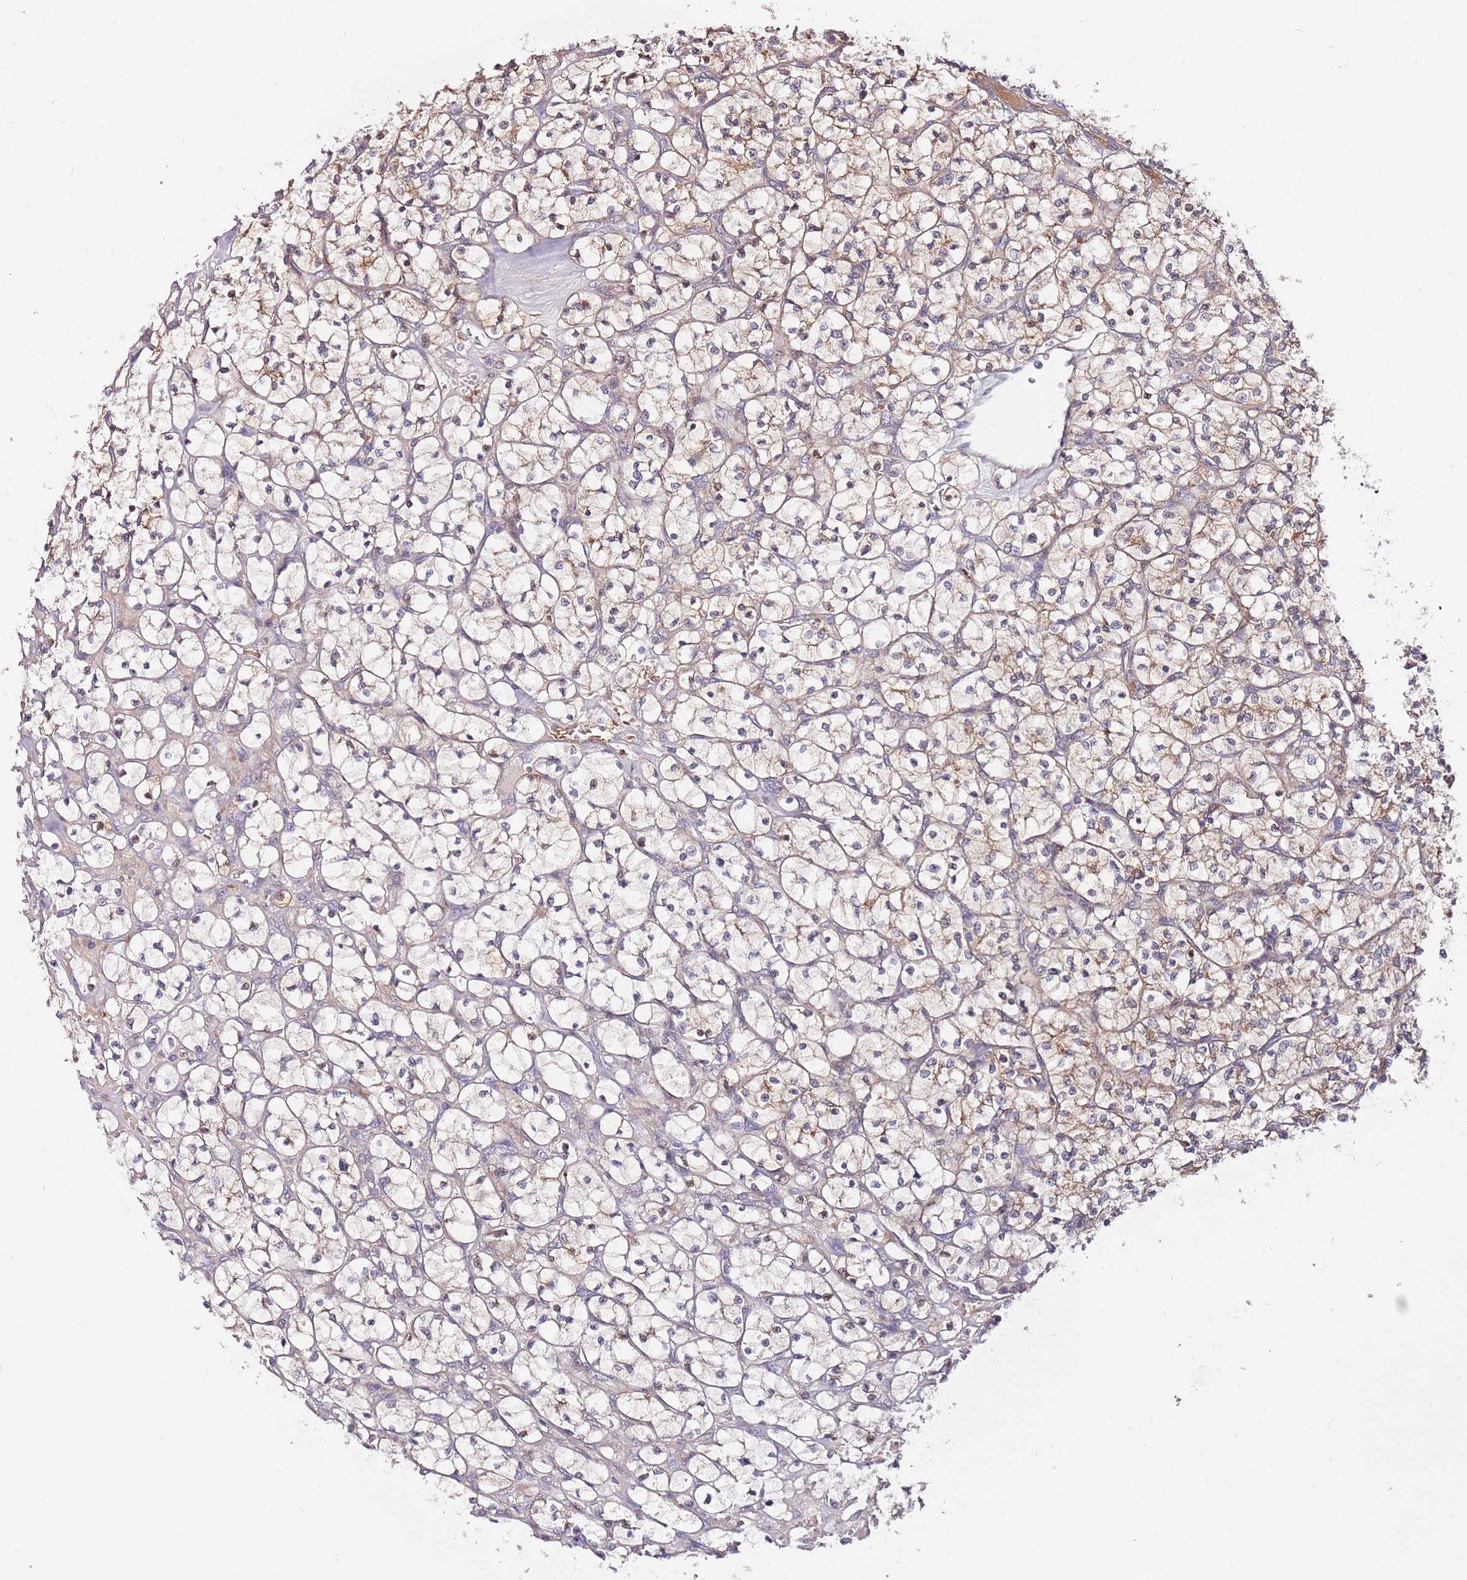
{"staining": {"intensity": "moderate", "quantity": "25%-75%", "location": "cytoplasmic/membranous"}, "tissue": "renal cancer", "cell_type": "Tumor cells", "image_type": "cancer", "snomed": [{"axis": "morphology", "description": "Adenocarcinoma, NOS"}, {"axis": "topography", "description": "Kidney"}], "caption": "Brown immunohistochemical staining in renal cancer displays moderate cytoplasmic/membranous expression in about 25%-75% of tumor cells.", "gene": "MTG2", "patient": {"sex": "female", "age": 64}}